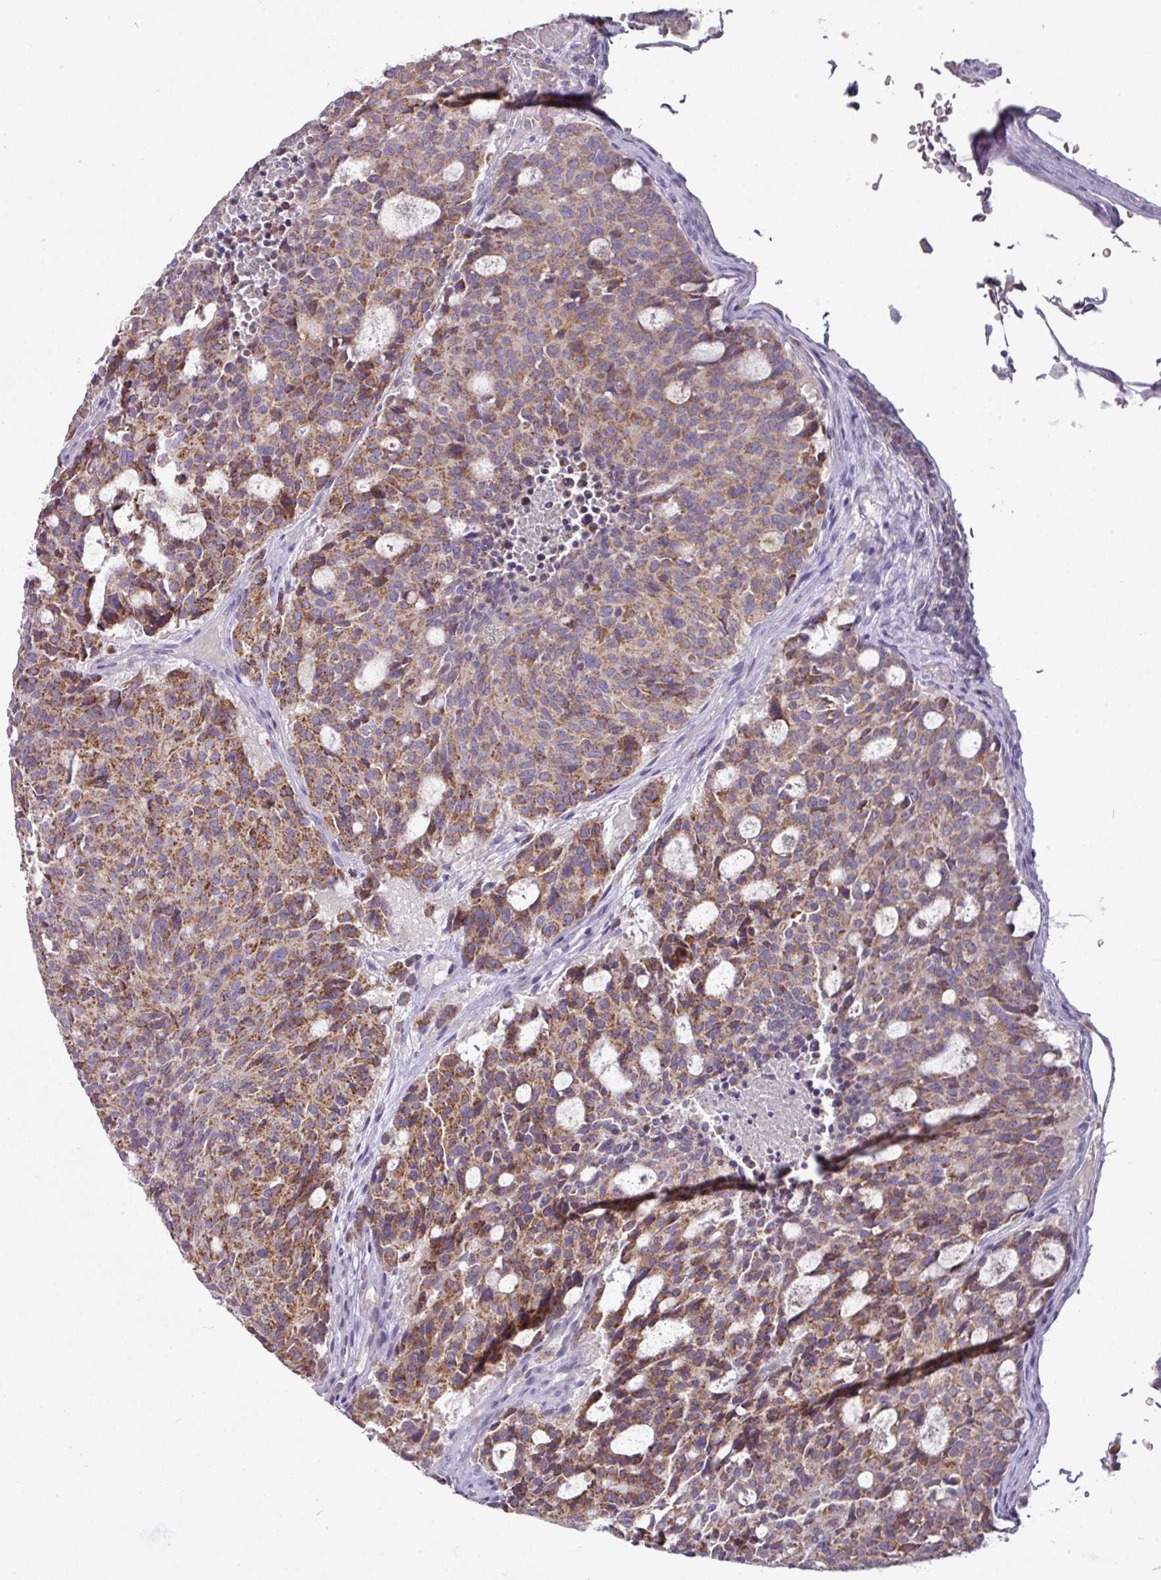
{"staining": {"intensity": "moderate", "quantity": ">75%", "location": "cytoplasmic/membranous"}, "tissue": "carcinoid", "cell_type": "Tumor cells", "image_type": "cancer", "snomed": [{"axis": "morphology", "description": "Carcinoid, malignant, NOS"}, {"axis": "topography", "description": "Pancreas"}], "caption": "Immunohistochemistry micrograph of human carcinoid stained for a protein (brown), which shows medium levels of moderate cytoplasmic/membranous expression in approximately >75% of tumor cells.", "gene": "TRAPPC1", "patient": {"sex": "female", "age": 54}}